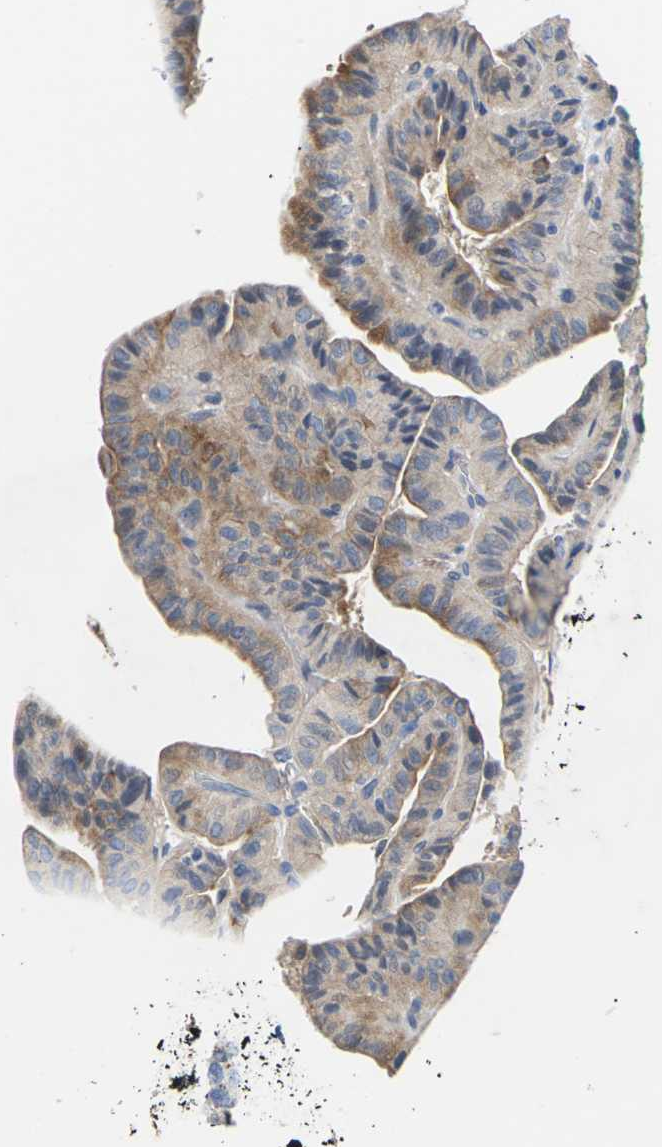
{"staining": {"intensity": "moderate", "quantity": ">75%", "location": "cytoplasmic/membranous"}, "tissue": "thyroid cancer", "cell_type": "Tumor cells", "image_type": "cancer", "snomed": [{"axis": "morphology", "description": "Papillary adenocarcinoma, NOS"}, {"axis": "topography", "description": "Thyroid gland"}], "caption": "This histopathology image reveals thyroid cancer stained with IHC to label a protein in brown. The cytoplasmic/membranous of tumor cells show moderate positivity for the protein. Nuclei are counter-stained blue.", "gene": "TMCO4", "patient": {"sex": "male", "age": 77}}